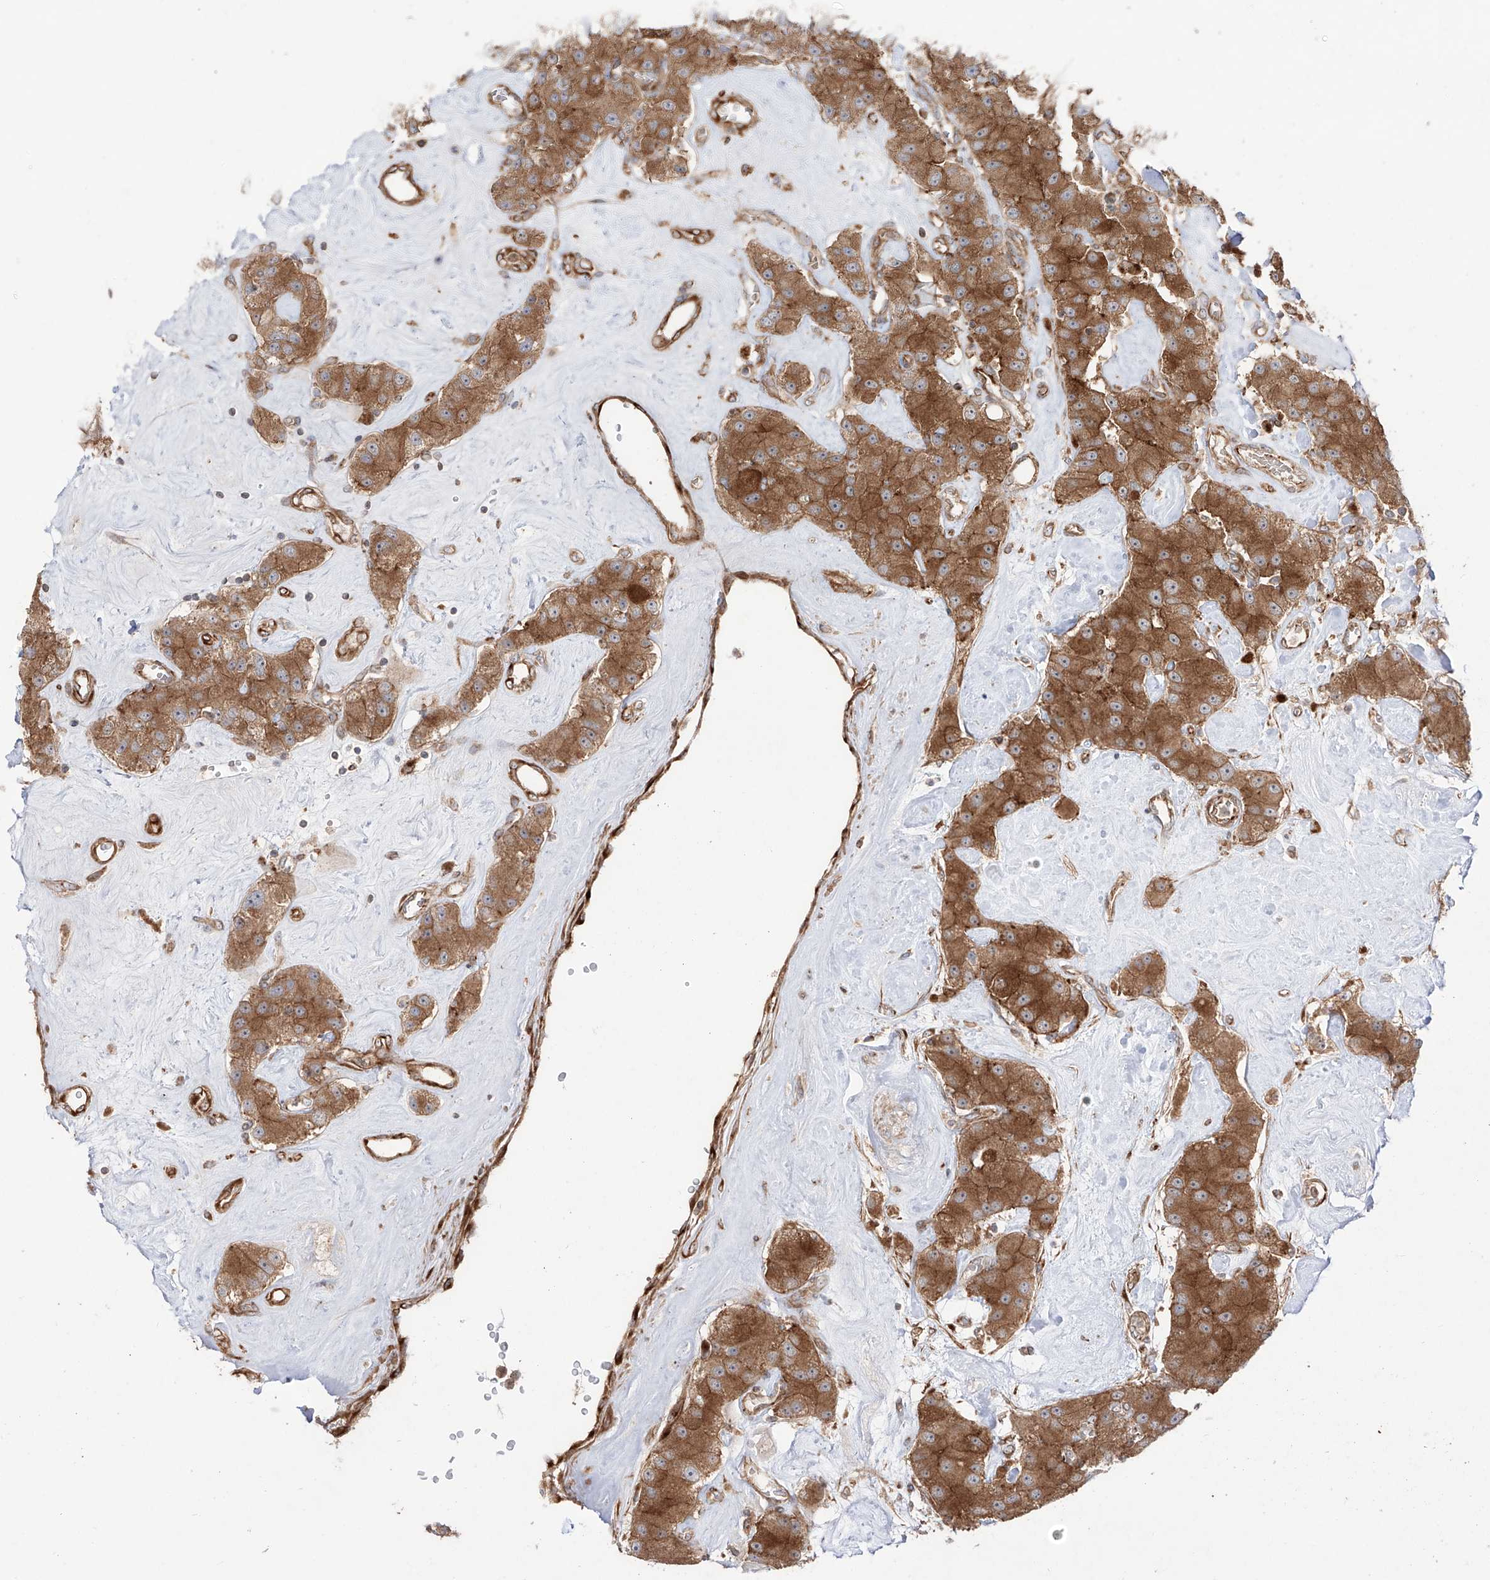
{"staining": {"intensity": "strong", "quantity": ">75%", "location": "cytoplasmic/membranous"}, "tissue": "carcinoid", "cell_type": "Tumor cells", "image_type": "cancer", "snomed": [{"axis": "morphology", "description": "Carcinoid, malignant, NOS"}, {"axis": "topography", "description": "Pancreas"}], "caption": "A high-resolution image shows immunohistochemistry staining of malignant carcinoid, which displays strong cytoplasmic/membranous expression in about >75% of tumor cells.", "gene": "YKT6", "patient": {"sex": "male", "age": 41}}